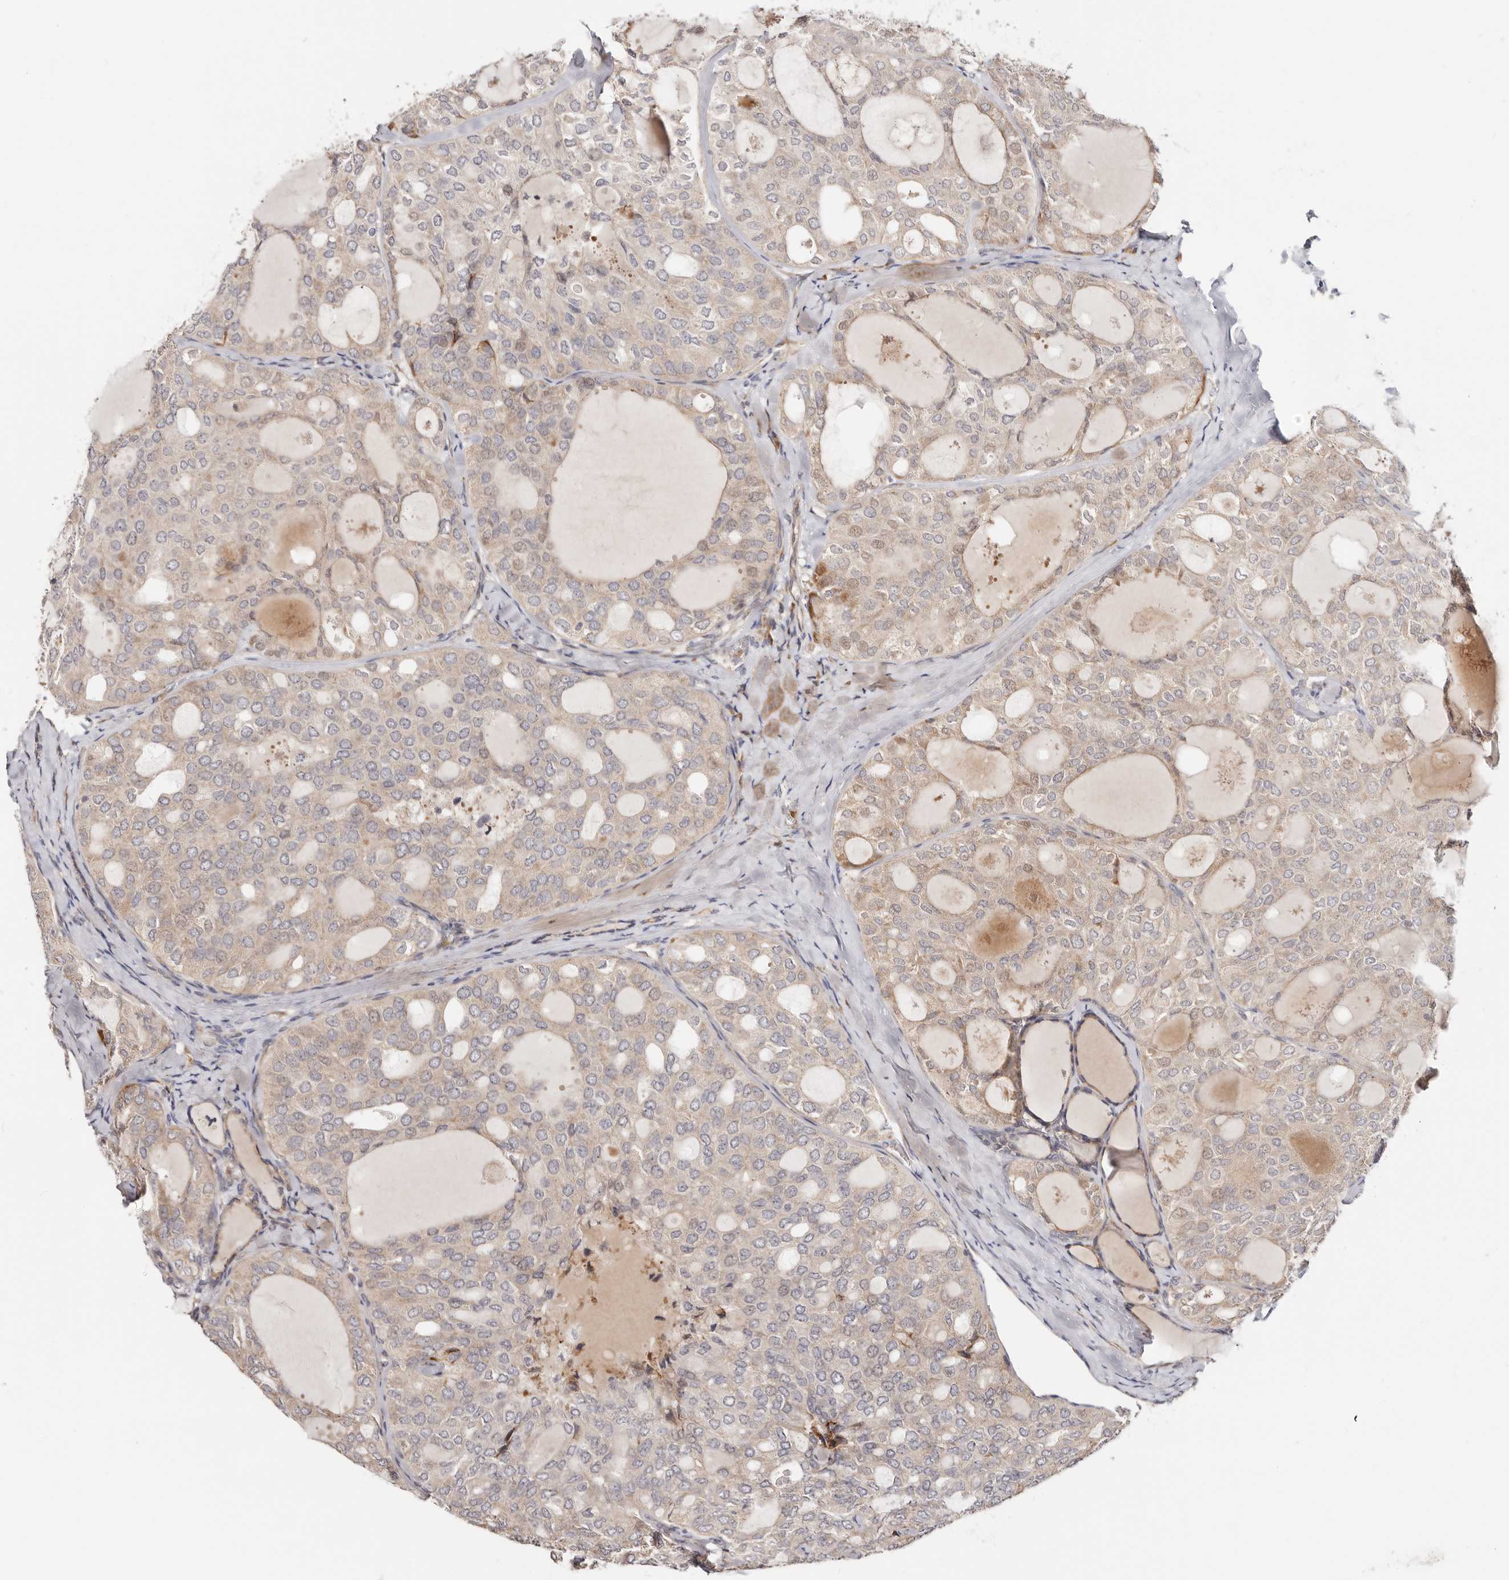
{"staining": {"intensity": "weak", "quantity": "<25%", "location": "cytoplasmic/membranous"}, "tissue": "thyroid cancer", "cell_type": "Tumor cells", "image_type": "cancer", "snomed": [{"axis": "morphology", "description": "Follicular adenoma carcinoma, NOS"}, {"axis": "topography", "description": "Thyroid gland"}], "caption": "IHC photomicrograph of neoplastic tissue: human thyroid follicular adenoma carcinoma stained with DAB exhibits no significant protein positivity in tumor cells.", "gene": "BCL2L15", "patient": {"sex": "male", "age": 75}}